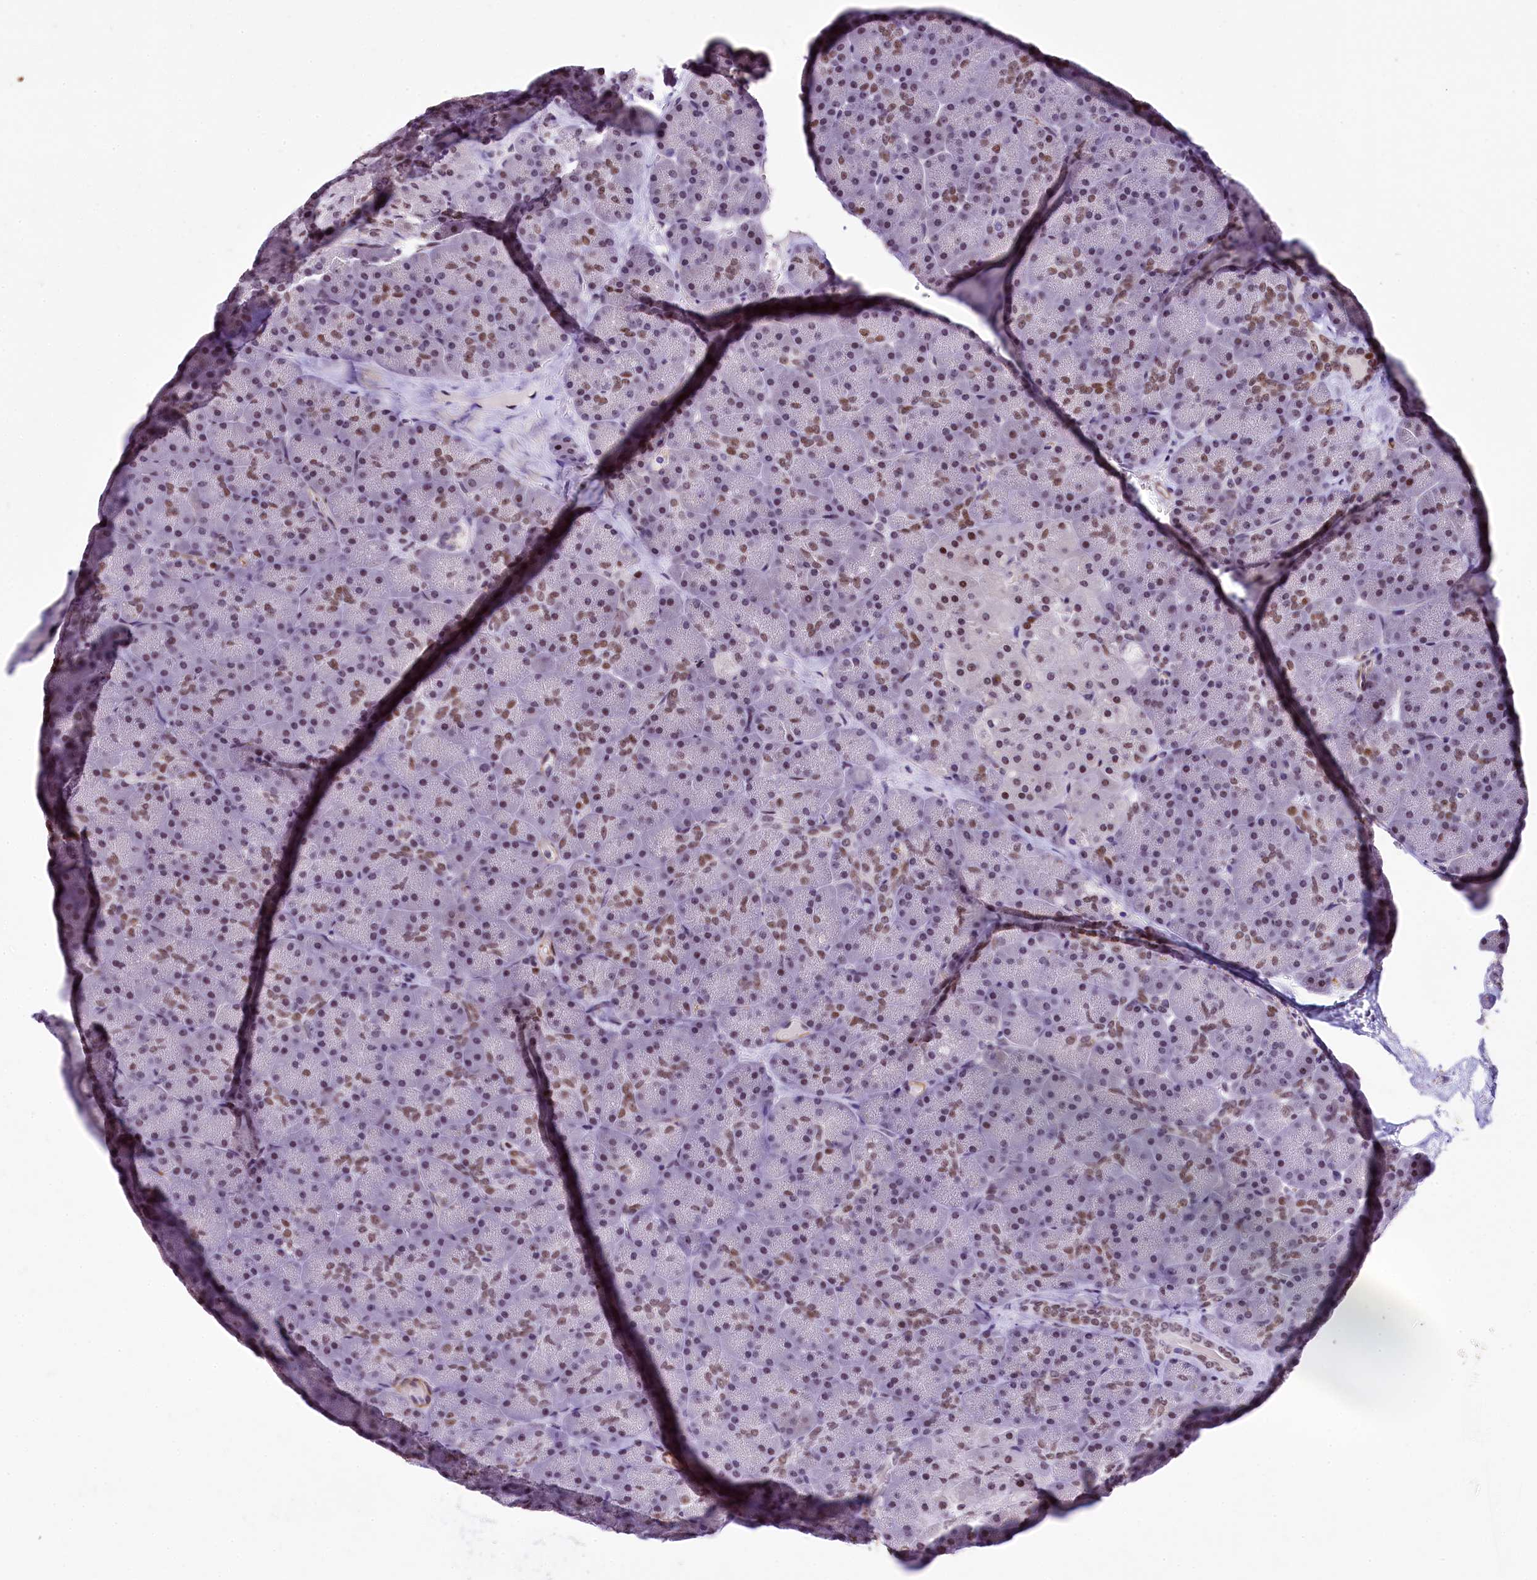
{"staining": {"intensity": "moderate", "quantity": "25%-75%", "location": "nuclear"}, "tissue": "pancreas", "cell_type": "Exocrine glandular cells", "image_type": "normal", "snomed": [{"axis": "morphology", "description": "Normal tissue, NOS"}, {"axis": "topography", "description": "Pancreas"}], "caption": "The photomicrograph displays a brown stain indicating the presence of a protein in the nuclear of exocrine glandular cells in pancreas.", "gene": "SAMD10", "patient": {"sex": "male", "age": 36}}